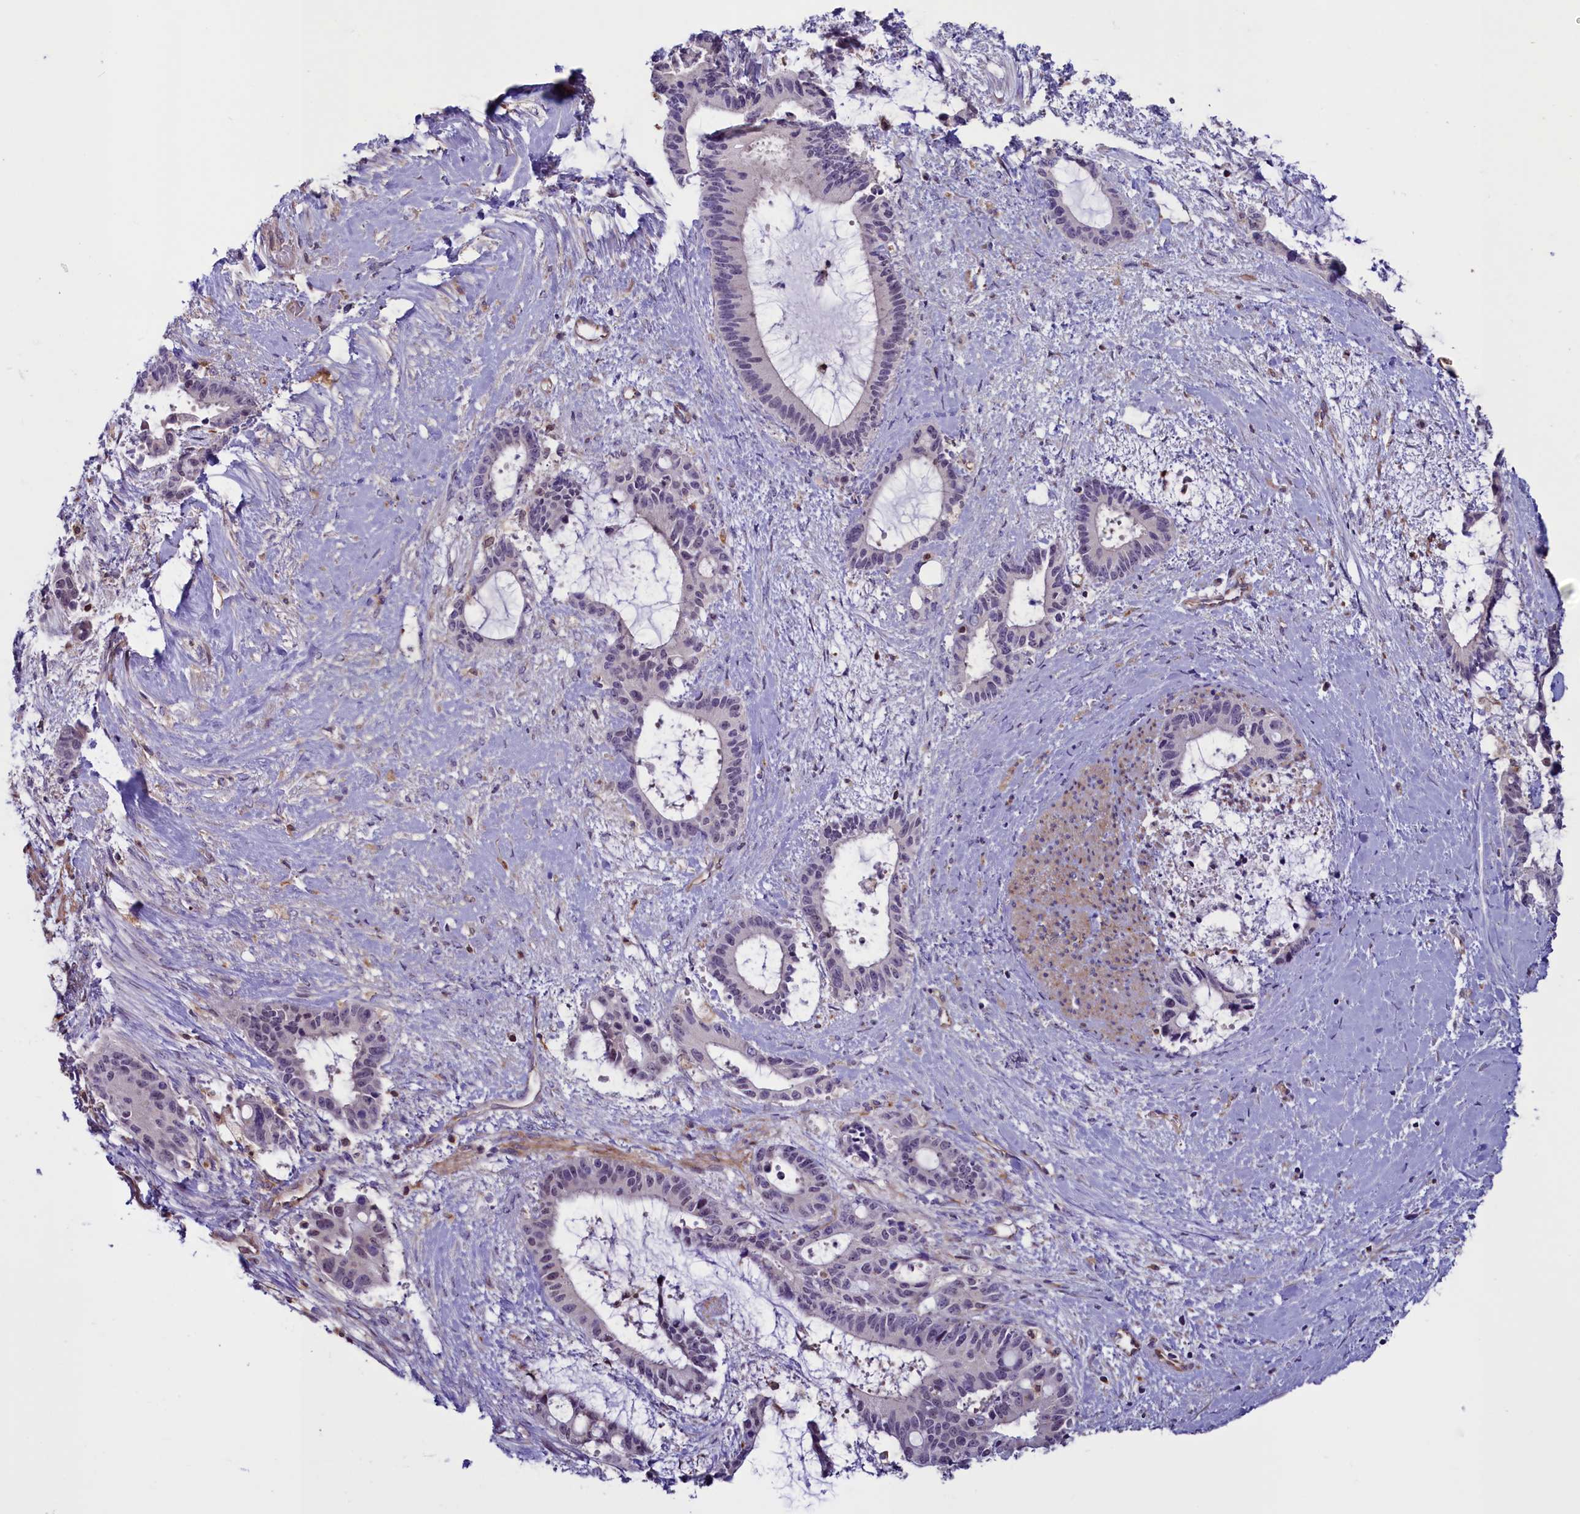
{"staining": {"intensity": "negative", "quantity": "none", "location": "none"}, "tissue": "liver cancer", "cell_type": "Tumor cells", "image_type": "cancer", "snomed": [{"axis": "morphology", "description": "Normal tissue, NOS"}, {"axis": "morphology", "description": "Cholangiocarcinoma"}, {"axis": "topography", "description": "Liver"}, {"axis": "topography", "description": "Peripheral nerve tissue"}], "caption": "Tumor cells are negative for protein expression in human liver cholangiocarcinoma.", "gene": "PDILT", "patient": {"sex": "female", "age": 73}}